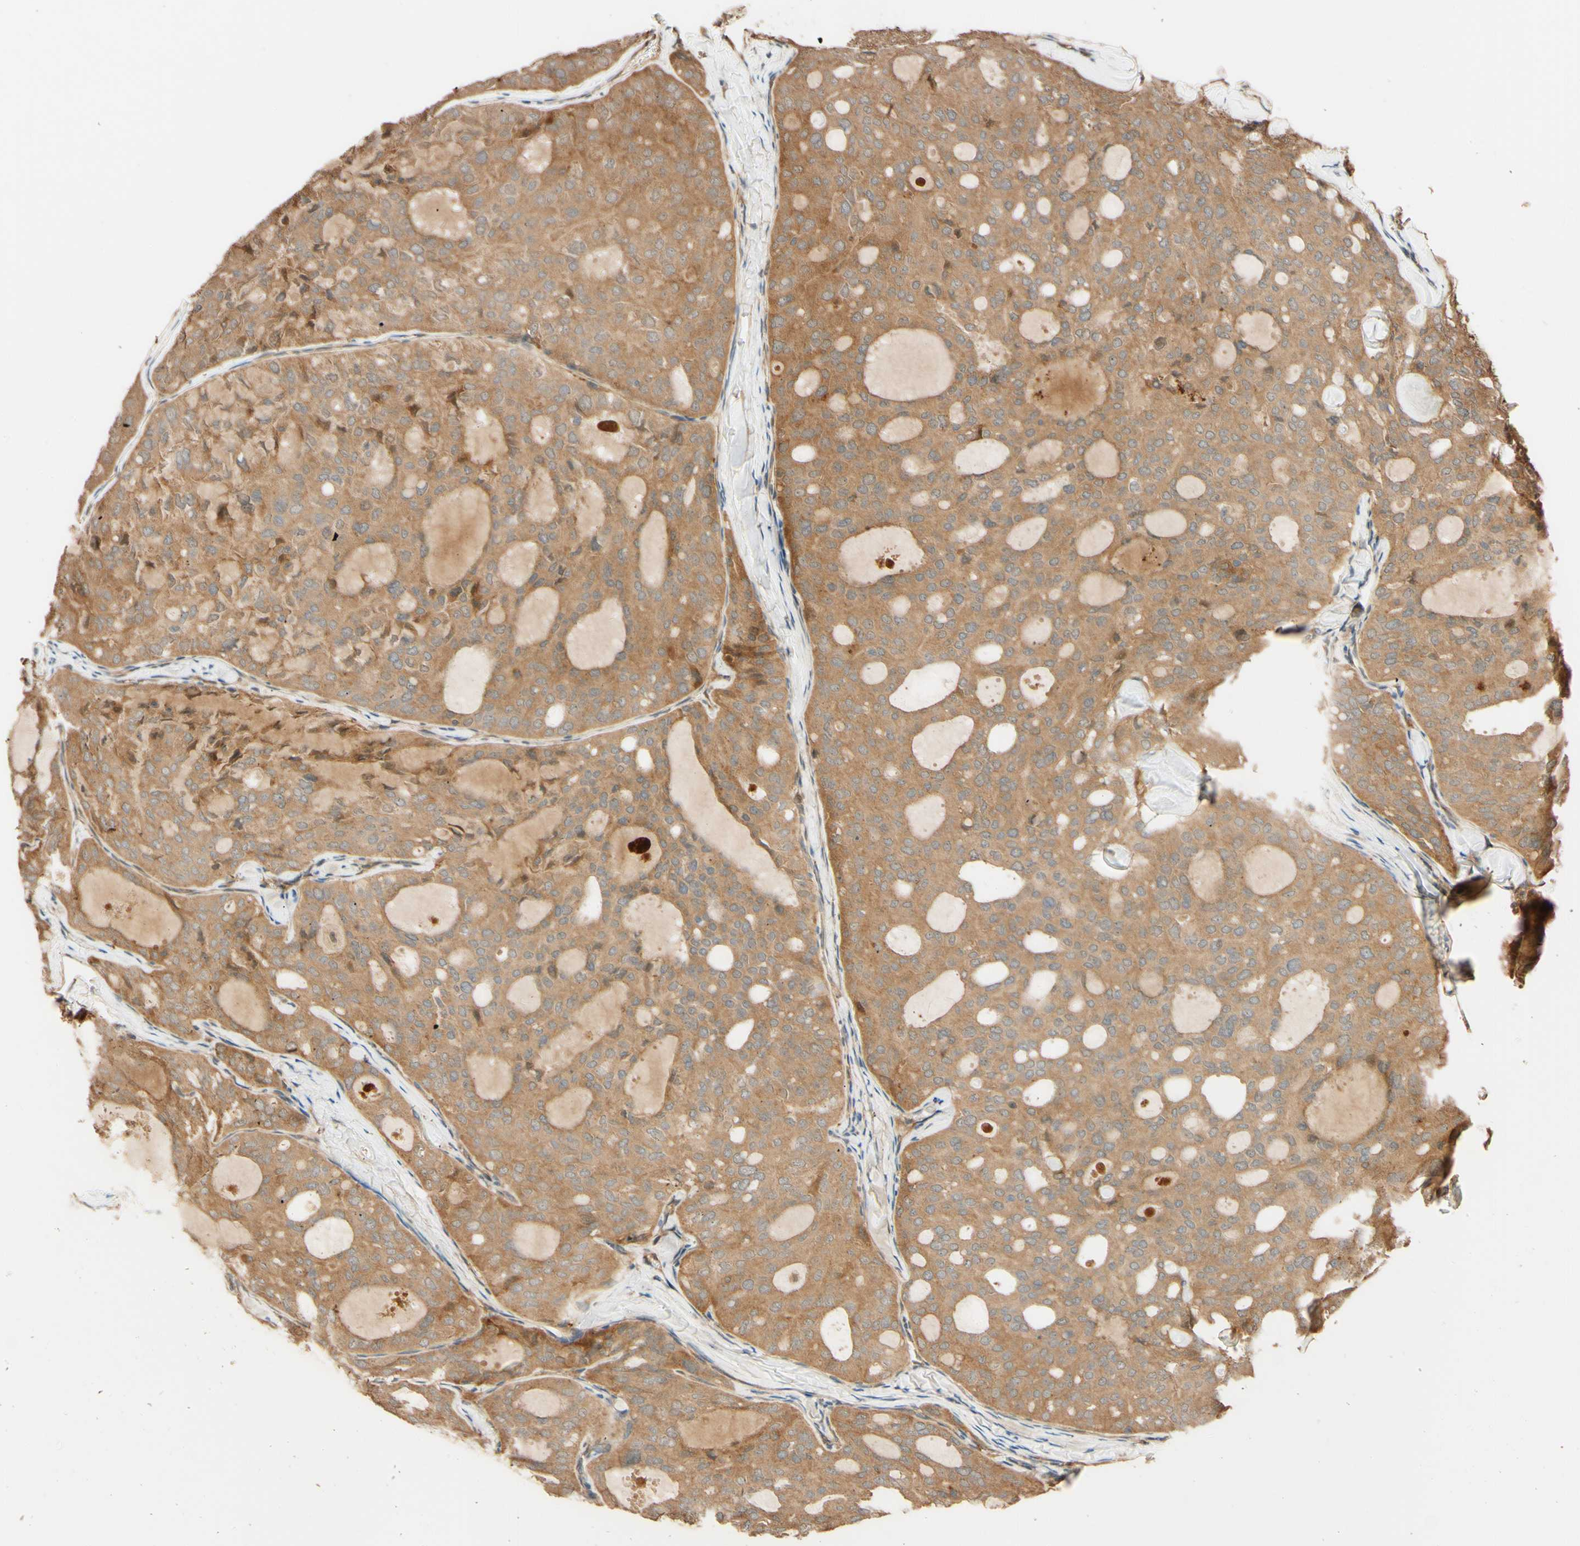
{"staining": {"intensity": "moderate", "quantity": ">75%", "location": "cytoplasmic/membranous"}, "tissue": "thyroid cancer", "cell_type": "Tumor cells", "image_type": "cancer", "snomed": [{"axis": "morphology", "description": "Follicular adenoma carcinoma, NOS"}, {"axis": "topography", "description": "Thyroid gland"}], "caption": "Tumor cells exhibit medium levels of moderate cytoplasmic/membranous positivity in about >75% of cells in thyroid cancer.", "gene": "RNF19A", "patient": {"sex": "male", "age": 75}}